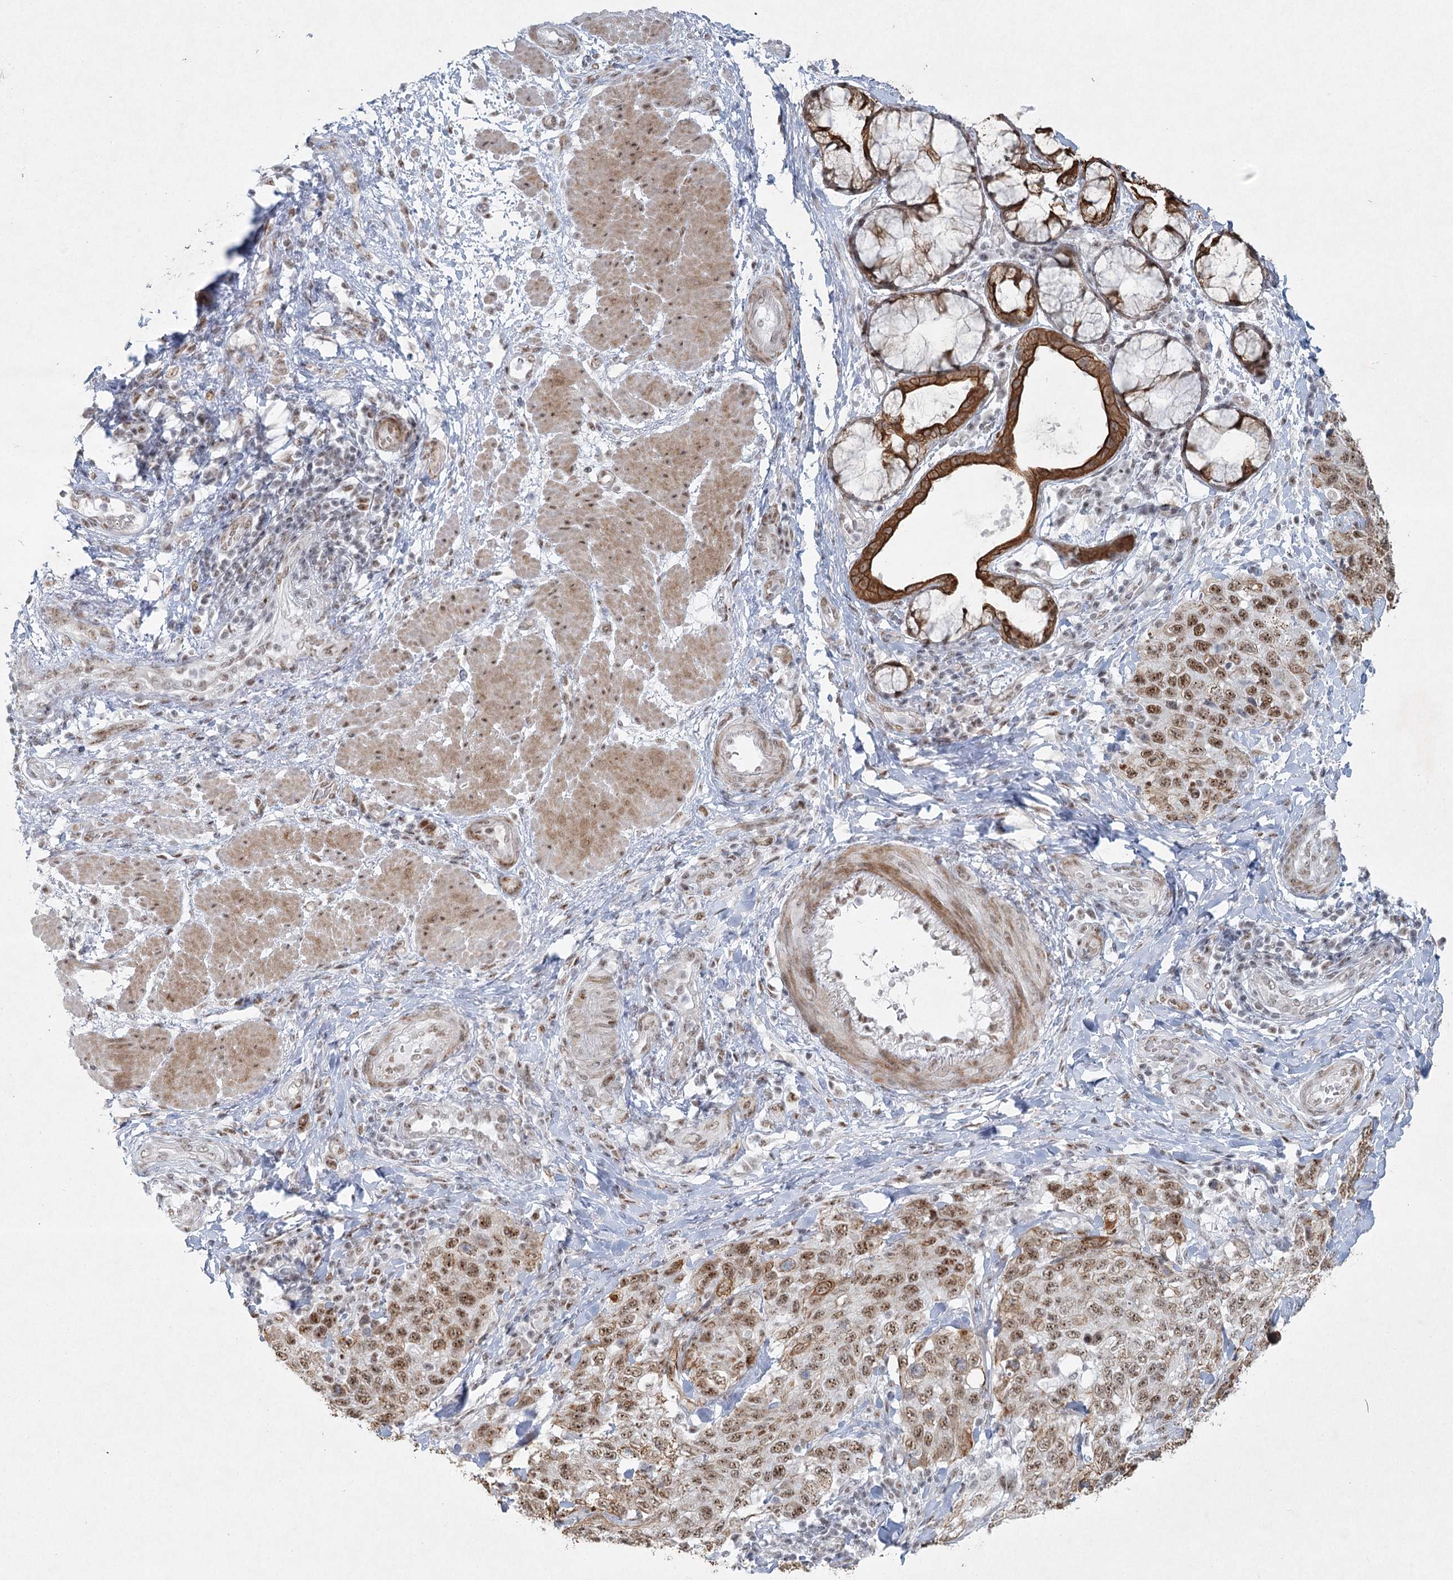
{"staining": {"intensity": "moderate", "quantity": ">75%", "location": "nuclear"}, "tissue": "stomach cancer", "cell_type": "Tumor cells", "image_type": "cancer", "snomed": [{"axis": "morphology", "description": "Adenocarcinoma, NOS"}, {"axis": "topography", "description": "Stomach"}], "caption": "This histopathology image displays immunohistochemistry staining of adenocarcinoma (stomach), with medium moderate nuclear expression in about >75% of tumor cells.", "gene": "U2SURP", "patient": {"sex": "male", "age": 48}}